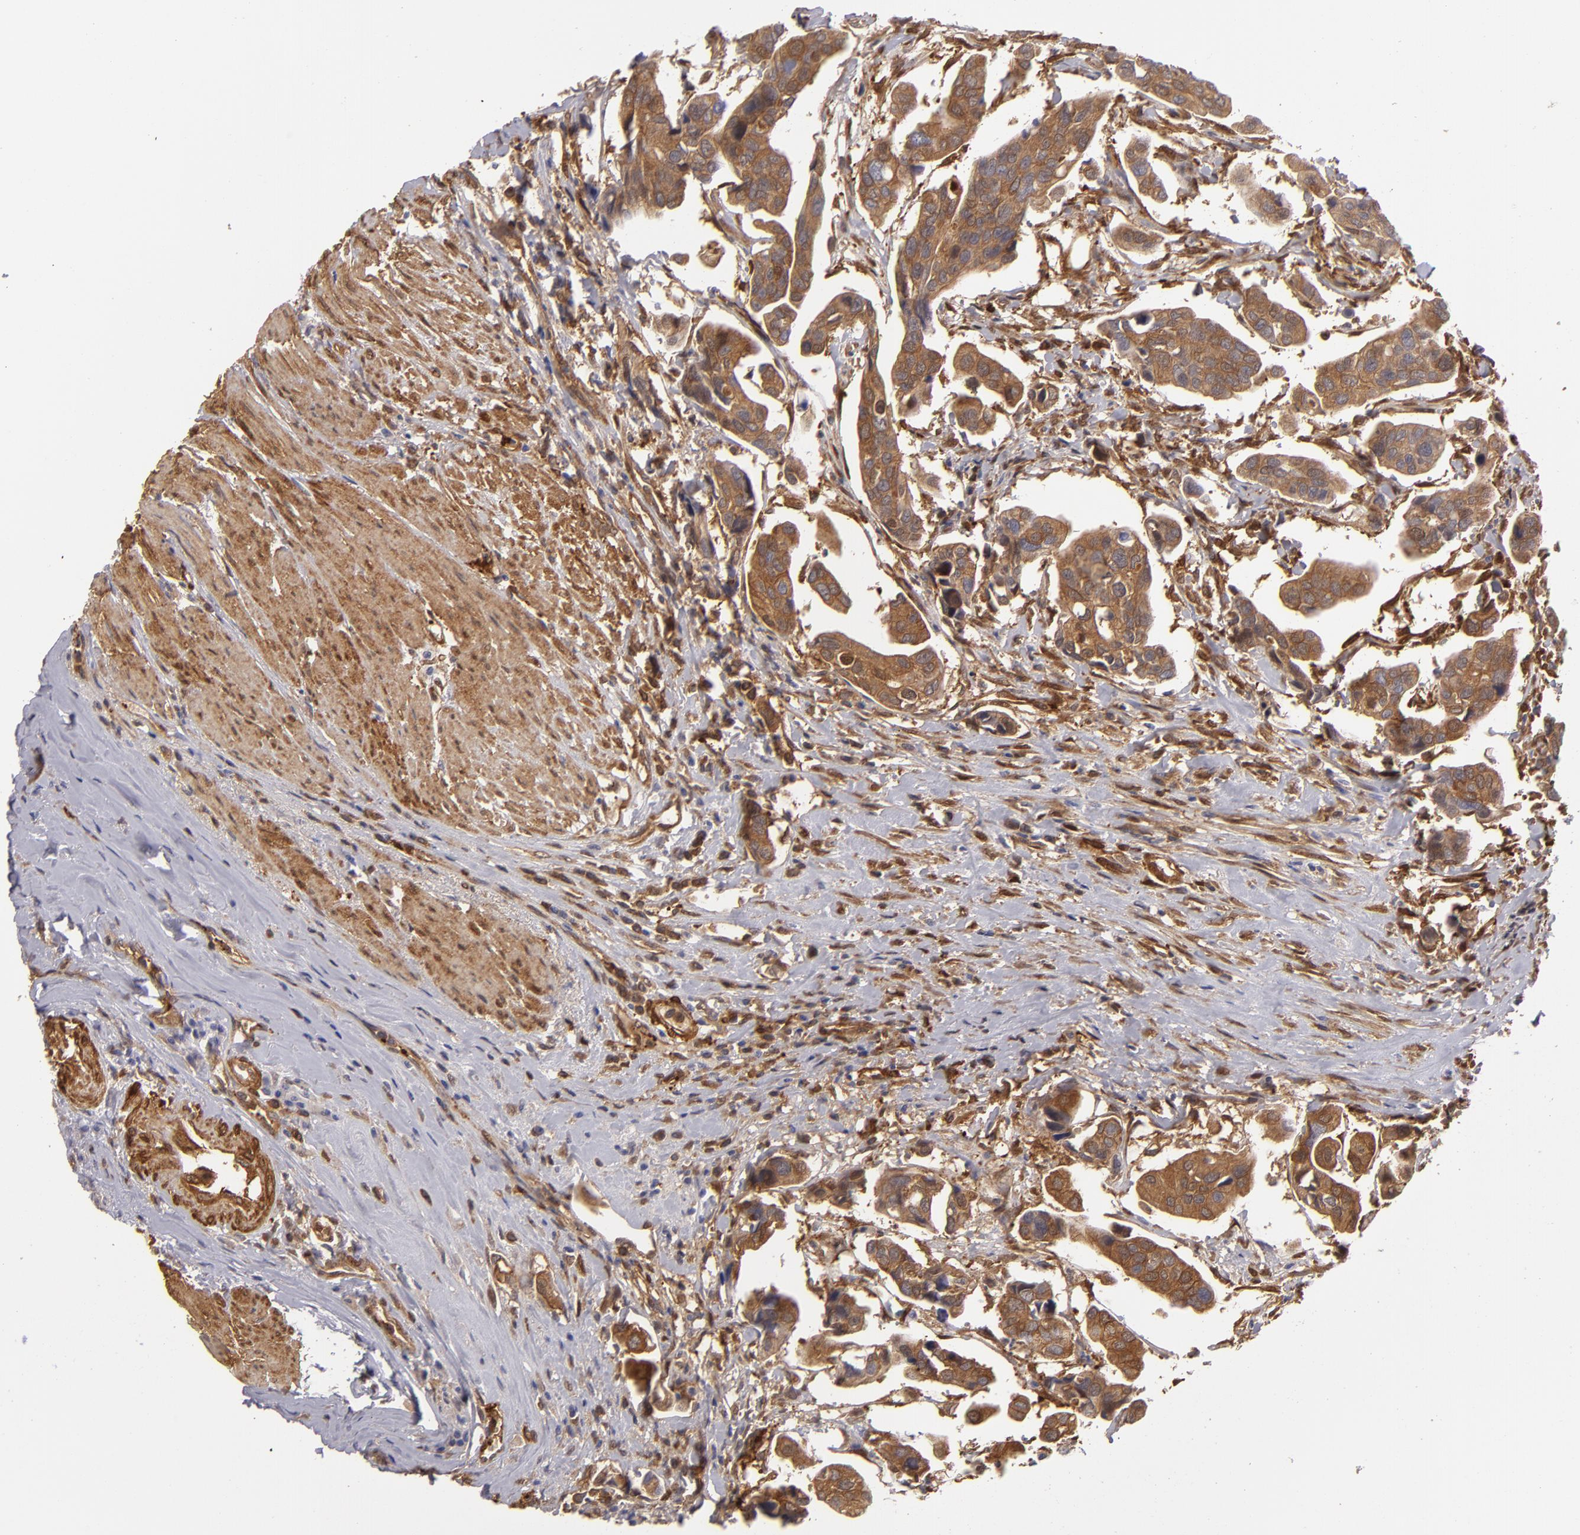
{"staining": {"intensity": "moderate", "quantity": ">75%", "location": "cytoplasmic/membranous"}, "tissue": "urothelial cancer", "cell_type": "Tumor cells", "image_type": "cancer", "snomed": [{"axis": "morphology", "description": "Adenocarcinoma, NOS"}, {"axis": "topography", "description": "Urinary bladder"}], "caption": "Urothelial cancer stained with DAB immunohistochemistry demonstrates medium levels of moderate cytoplasmic/membranous positivity in approximately >75% of tumor cells.", "gene": "VCL", "patient": {"sex": "male", "age": 61}}